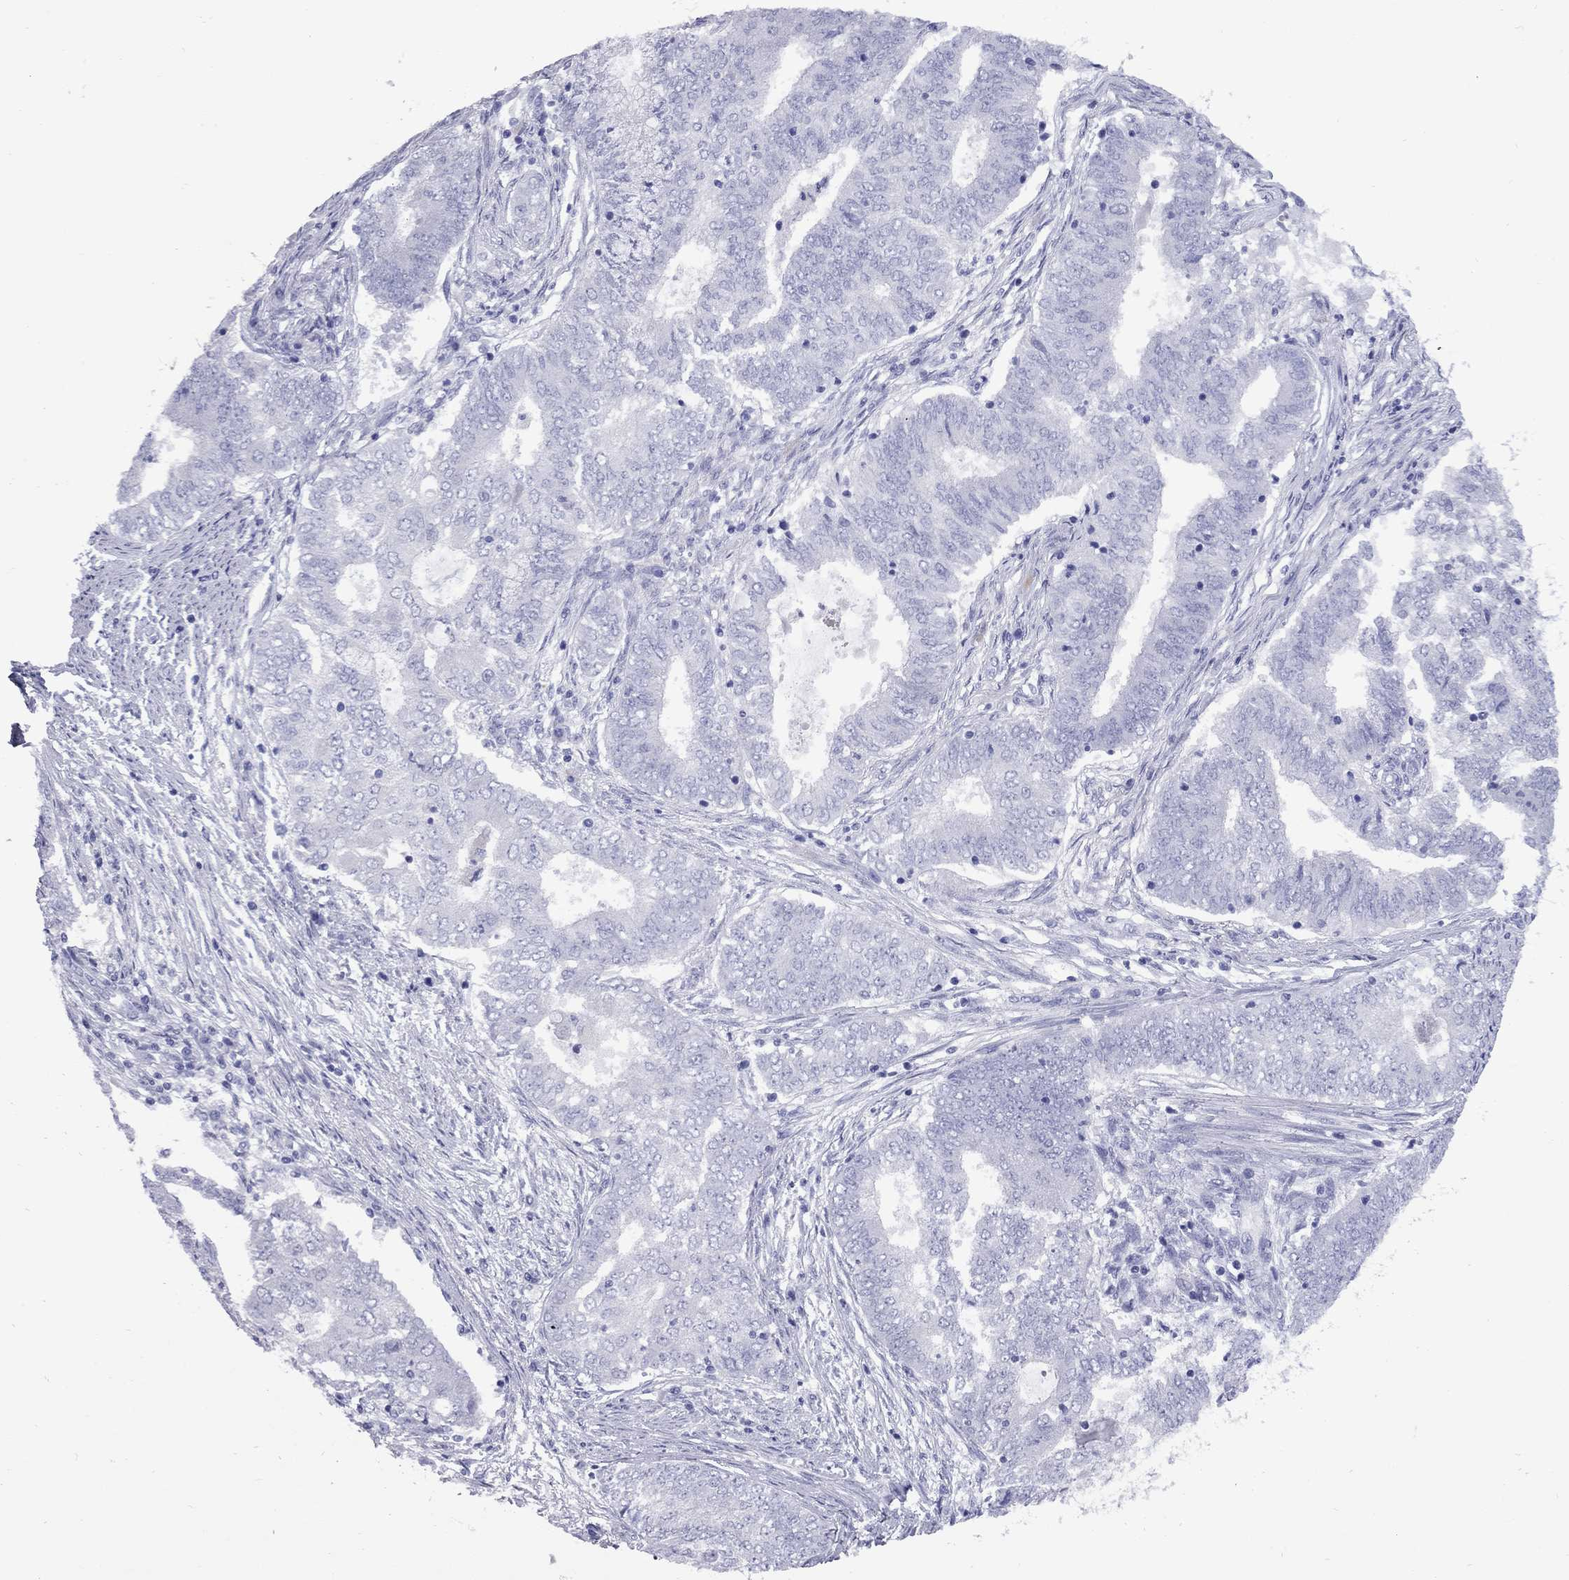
{"staining": {"intensity": "negative", "quantity": "none", "location": "none"}, "tissue": "endometrial cancer", "cell_type": "Tumor cells", "image_type": "cancer", "snomed": [{"axis": "morphology", "description": "Adenocarcinoma, NOS"}, {"axis": "topography", "description": "Endometrium"}], "caption": "This is a micrograph of IHC staining of endometrial cancer, which shows no expression in tumor cells.", "gene": "EPPIN", "patient": {"sex": "female", "age": 62}}